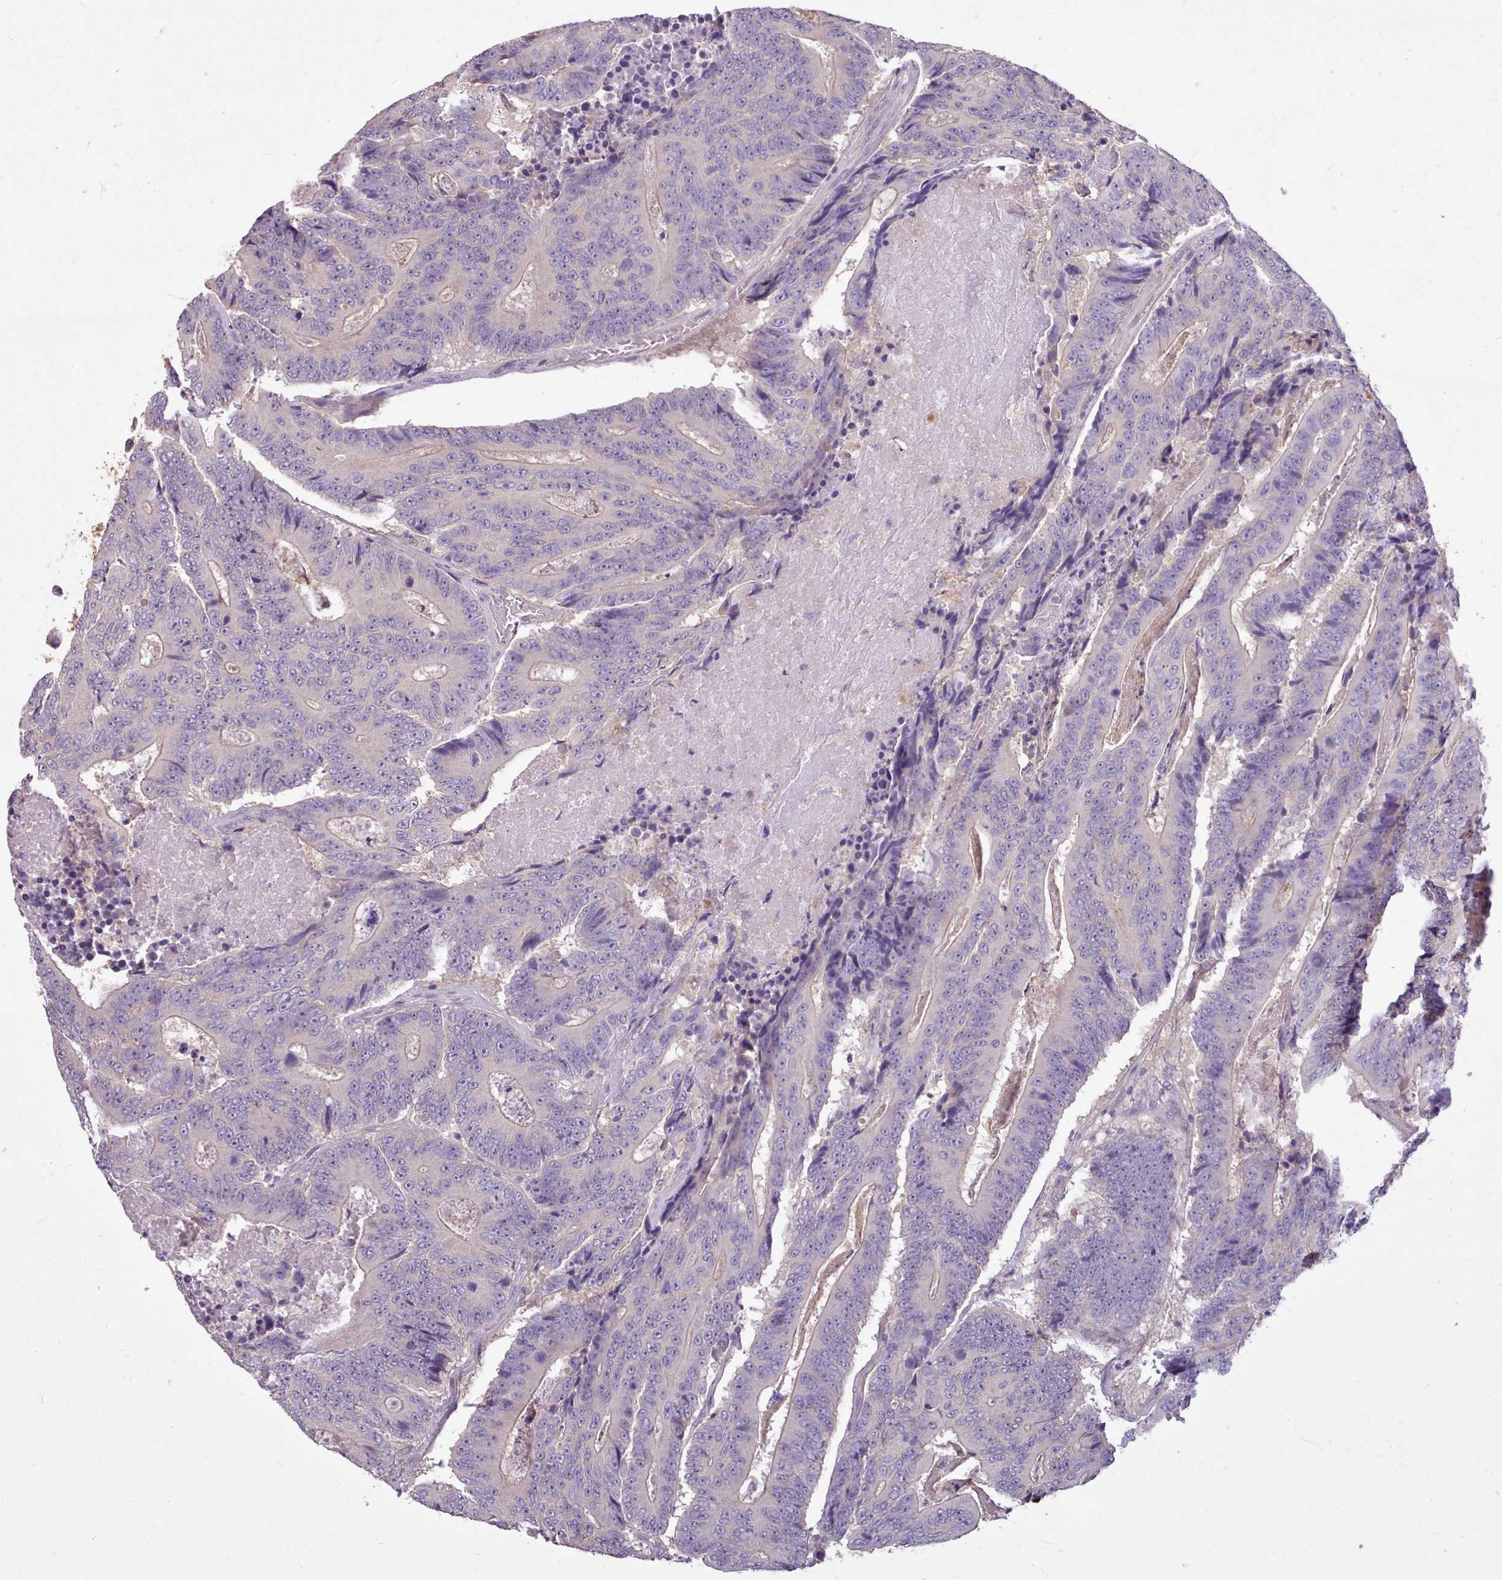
{"staining": {"intensity": "negative", "quantity": "none", "location": "none"}, "tissue": "colorectal cancer", "cell_type": "Tumor cells", "image_type": "cancer", "snomed": [{"axis": "morphology", "description": "Adenocarcinoma, NOS"}, {"axis": "topography", "description": "Colon"}], "caption": "This is an immunohistochemistry micrograph of human colorectal adenocarcinoma. There is no staining in tumor cells.", "gene": "ZNF607", "patient": {"sex": "male", "age": 83}}